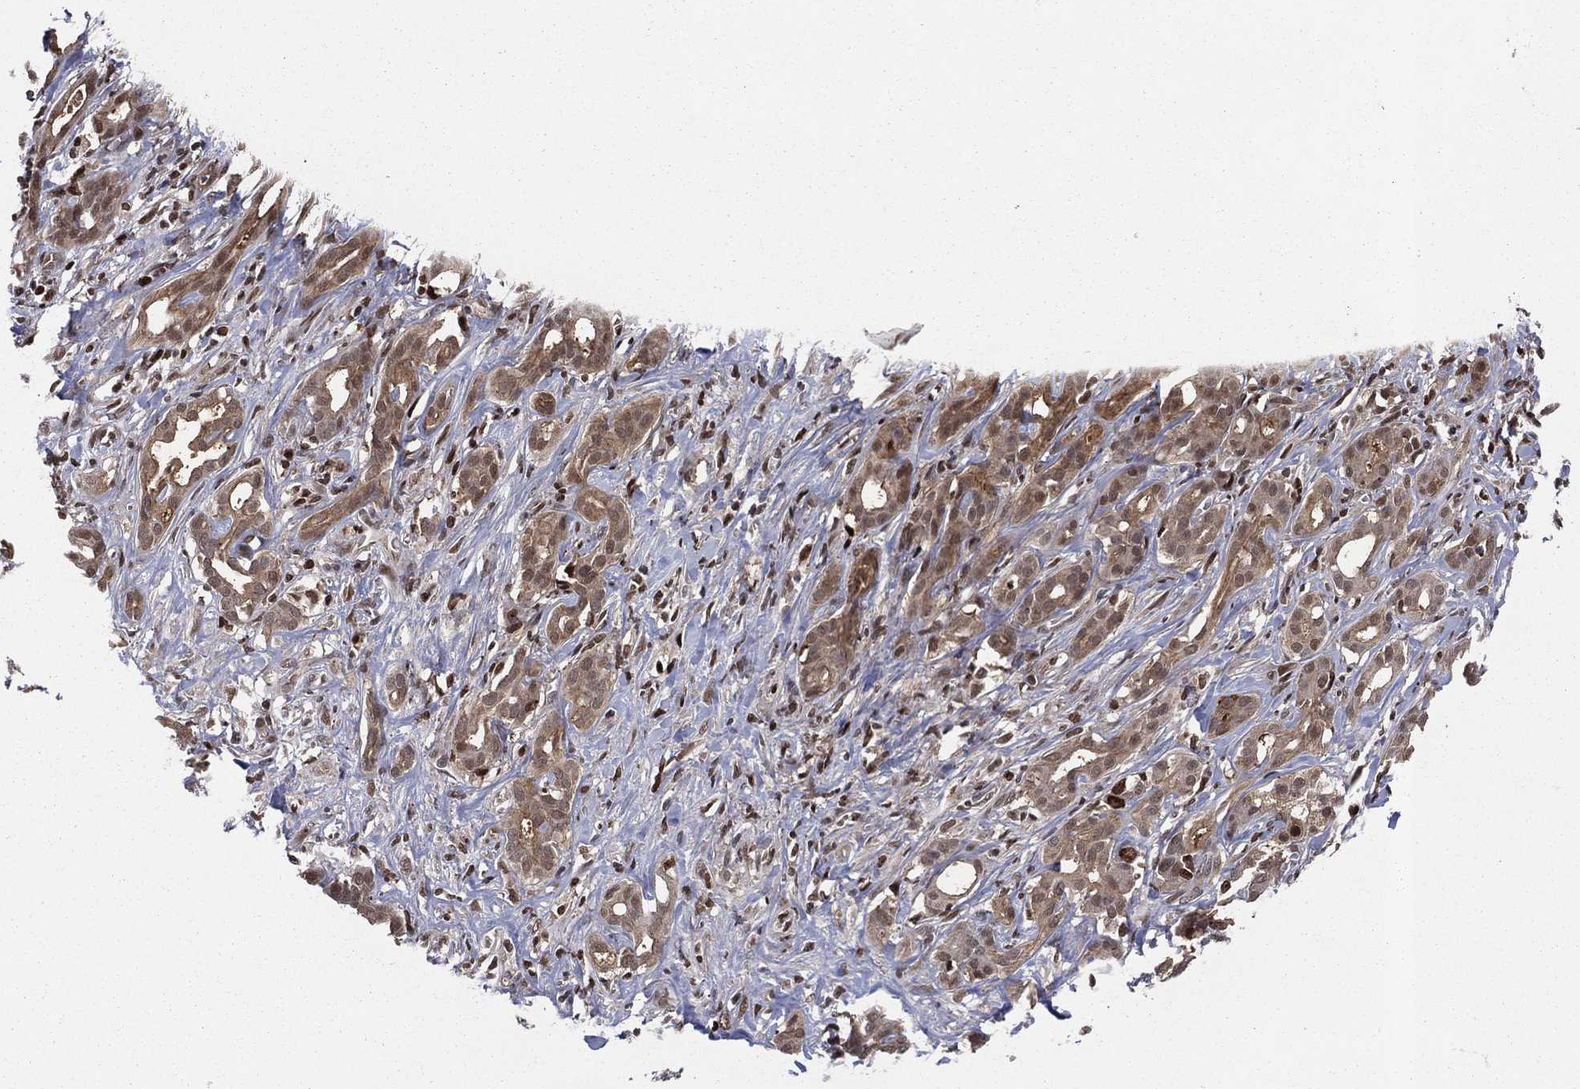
{"staining": {"intensity": "strong", "quantity": "25%-75%", "location": "cytoplasmic/membranous,nuclear"}, "tissue": "pancreatic cancer", "cell_type": "Tumor cells", "image_type": "cancer", "snomed": [{"axis": "morphology", "description": "Adenocarcinoma, NOS"}, {"axis": "topography", "description": "Pancreas"}], "caption": "There is high levels of strong cytoplasmic/membranous and nuclear expression in tumor cells of adenocarcinoma (pancreatic), as demonstrated by immunohistochemical staining (brown color).", "gene": "PSMA1", "patient": {"sex": "male", "age": 61}}